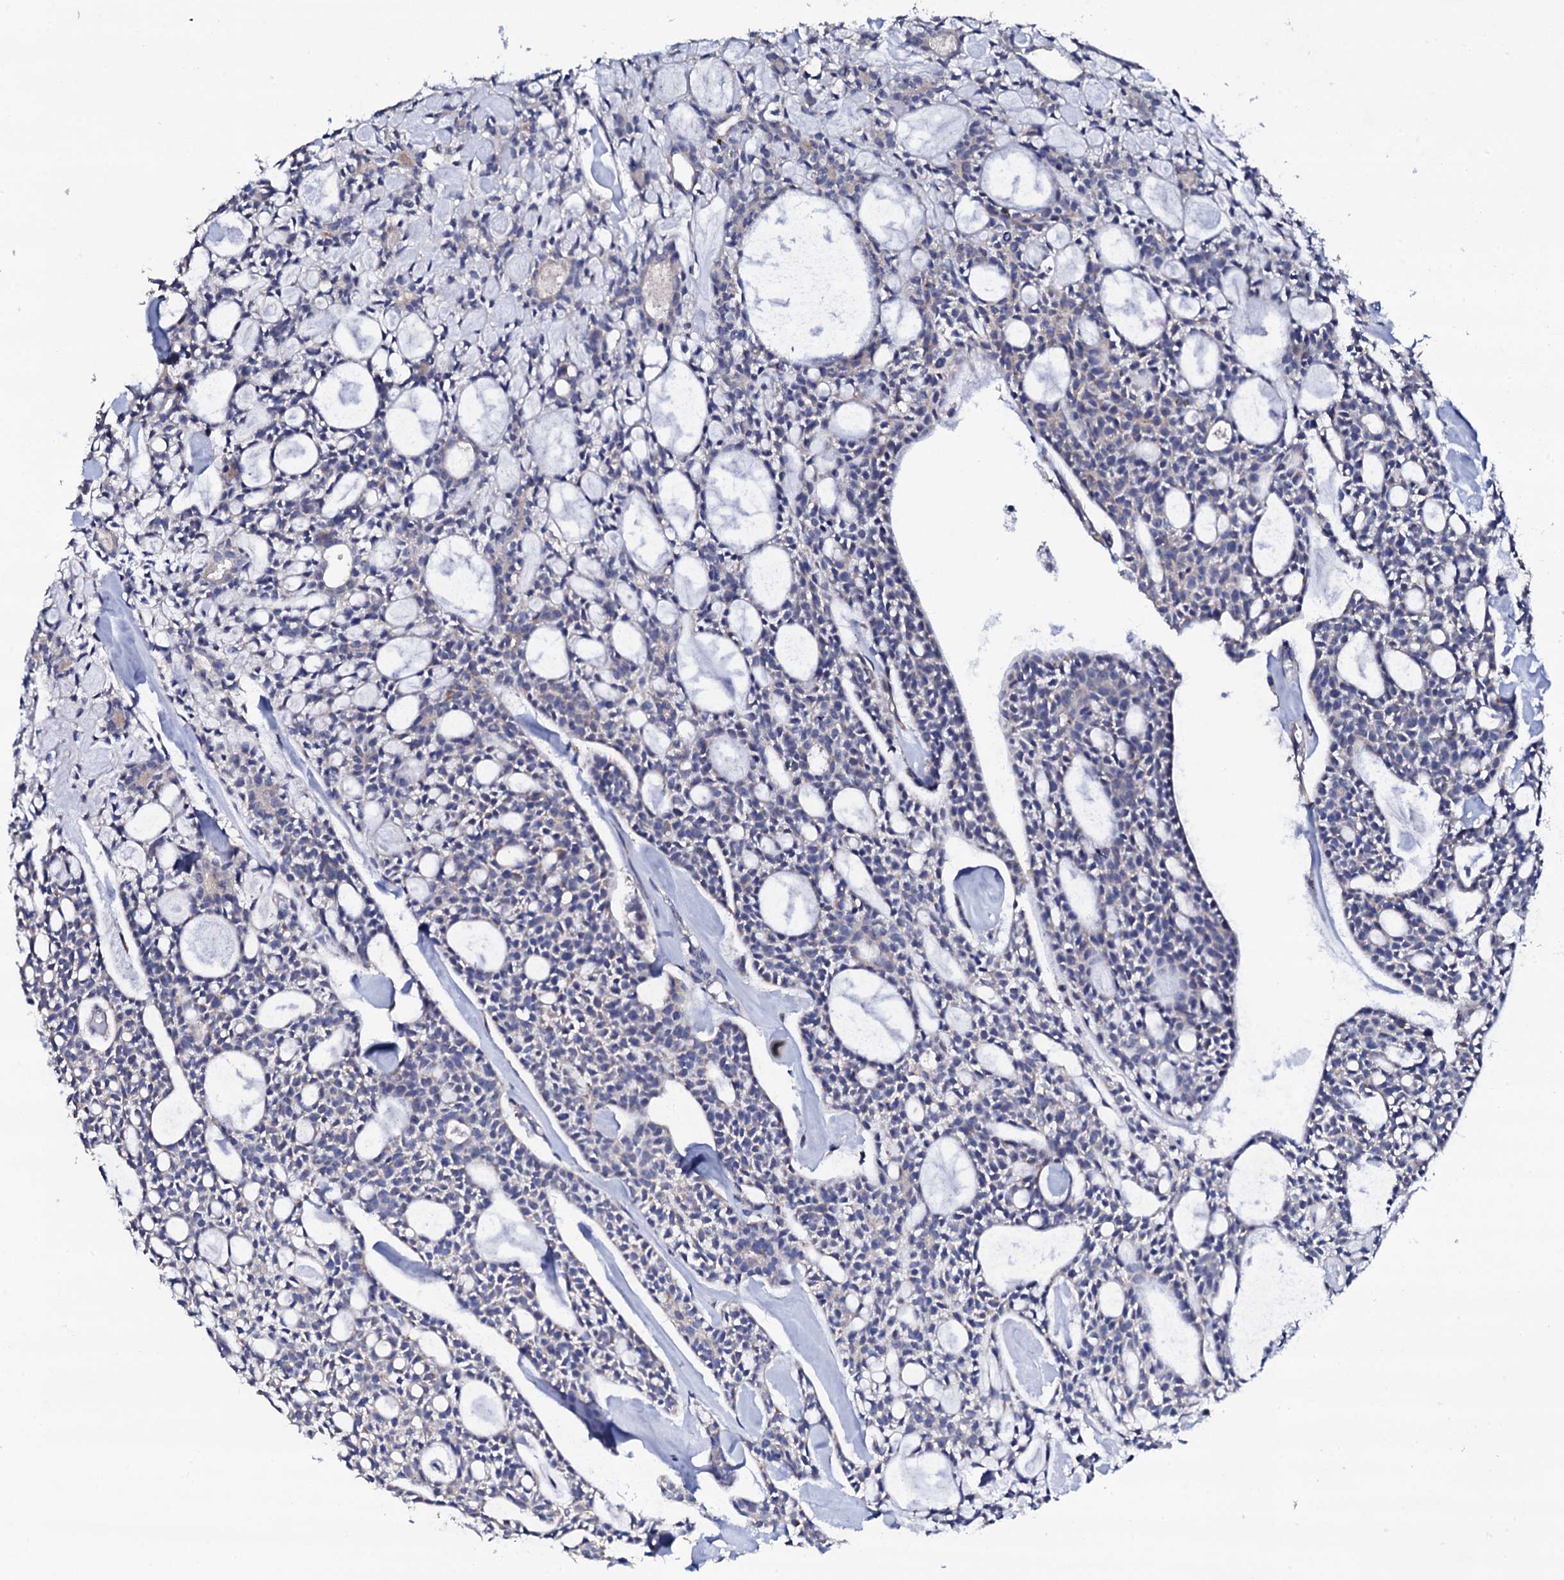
{"staining": {"intensity": "negative", "quantity": "none", "location": "none"}, "tissue": "head and neck cancer", "cell_type": "Tumor cells", "image_type": "cancer", "snomed": [{"axis": "morphology", "description": "Adenocarcinoma, NOS"}, {"axis": "topography", "description": "Salivary gland"}, {"axis": "topography", "description": "Head-Neck"}], "caption": "Image shows no significant protein staining in tumor cells of head and neck cancer.", "gene": "TCAF2", "patient": {"sex": "male", "age": 55}}